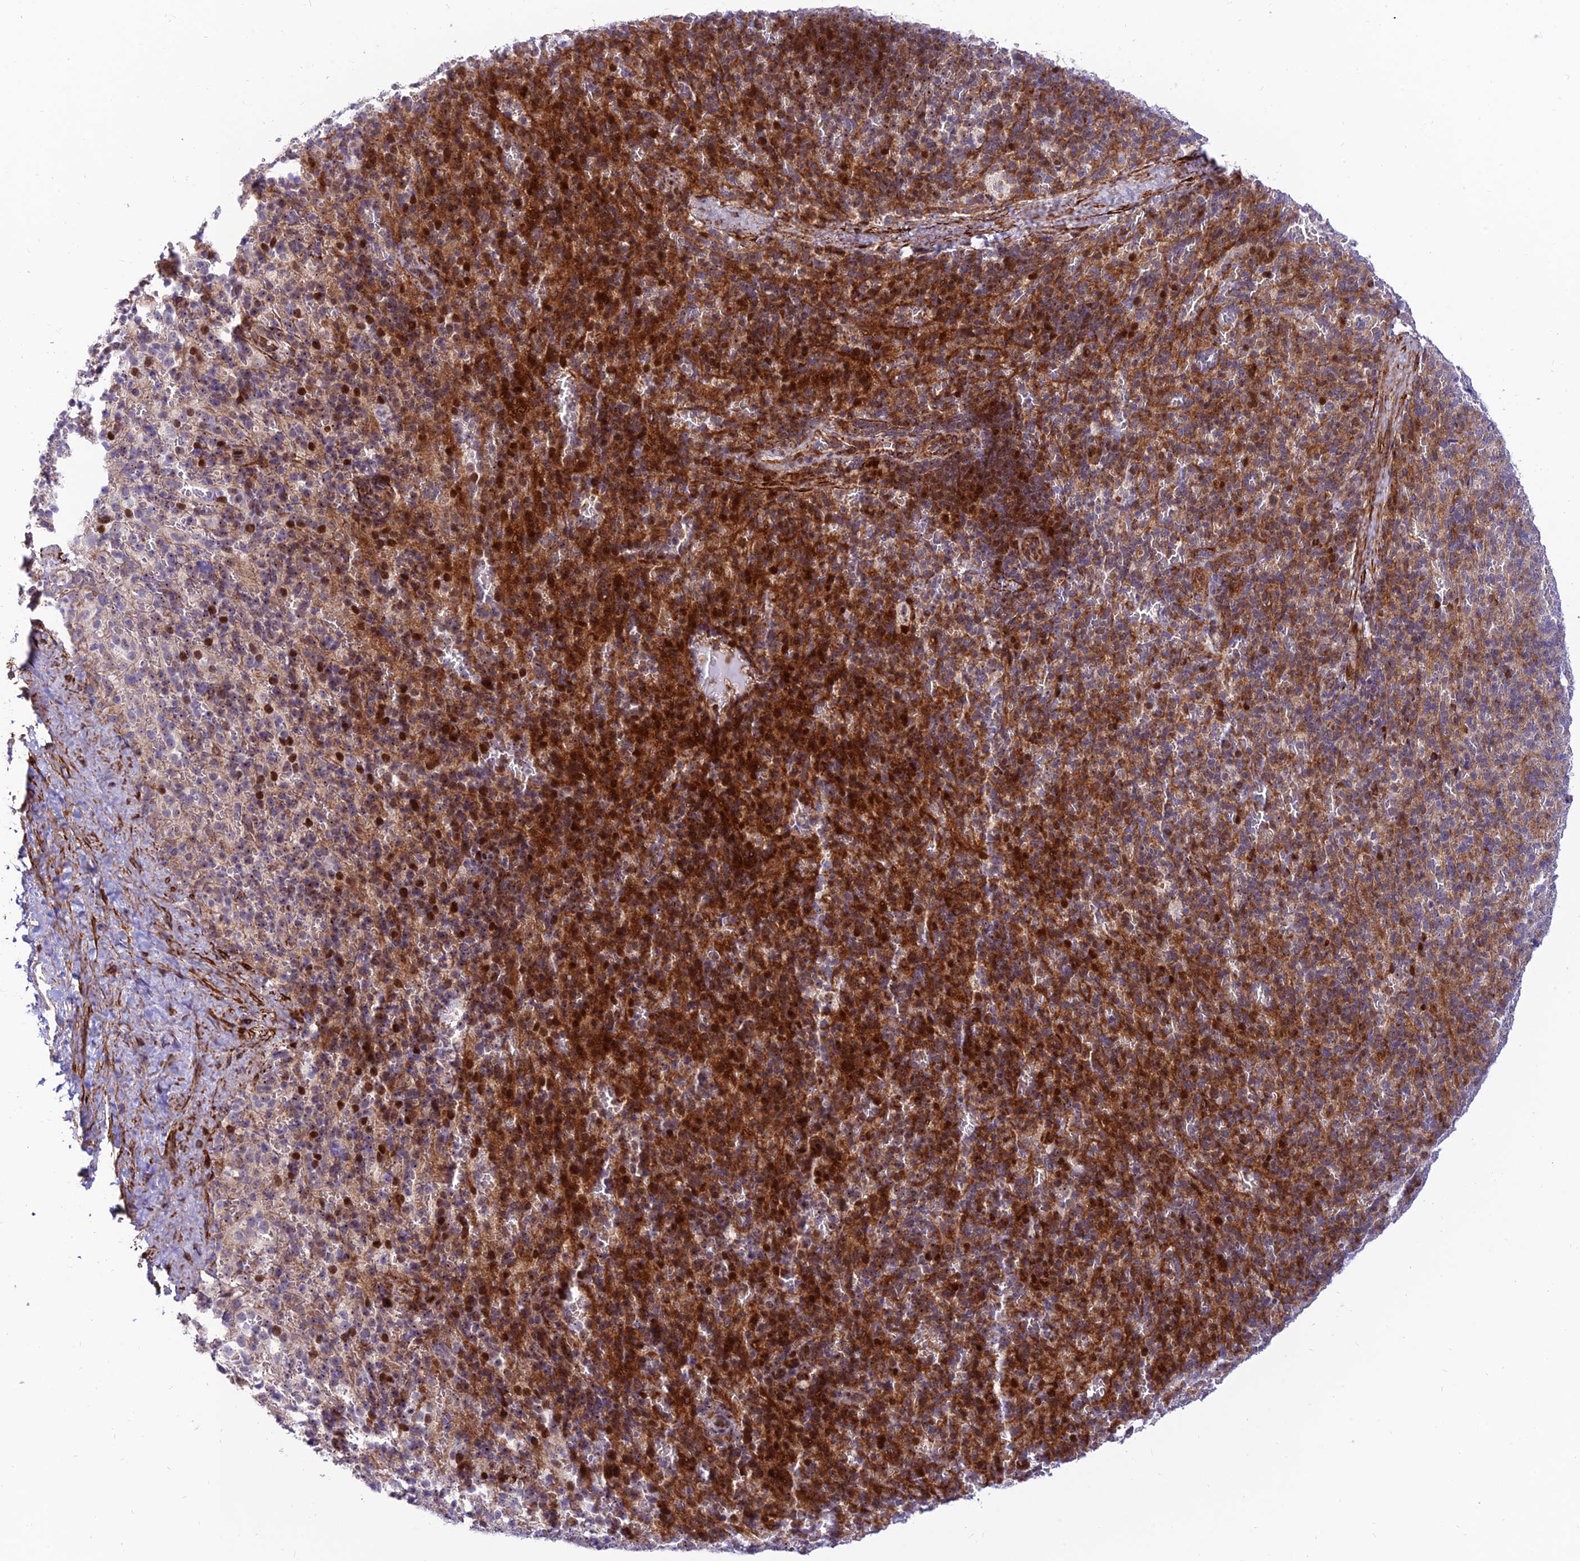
{"staining": {"intensity": "strong", "quantity": "<25%", "location": "cytoplasmic/membranous,nuclear"}, "tissue": "spleen", "cell_type": "Cells in red pulp", "image_type": "normal", "snomed": [{"axis": "morphology", "description": "Normal tissue, NOS"}, {"axis": "topography", "description": "Spleen"}], "caption": "This histopathology image demonstrates immunohistochemistry (IHC) staining of benign human spleen, with medium strong cytoplasmic/membranous,nuclear expression in about <25% of cells in red pulp.", "gene": "KBTBD7", "patient": {"sex": "female", "age": 21}}